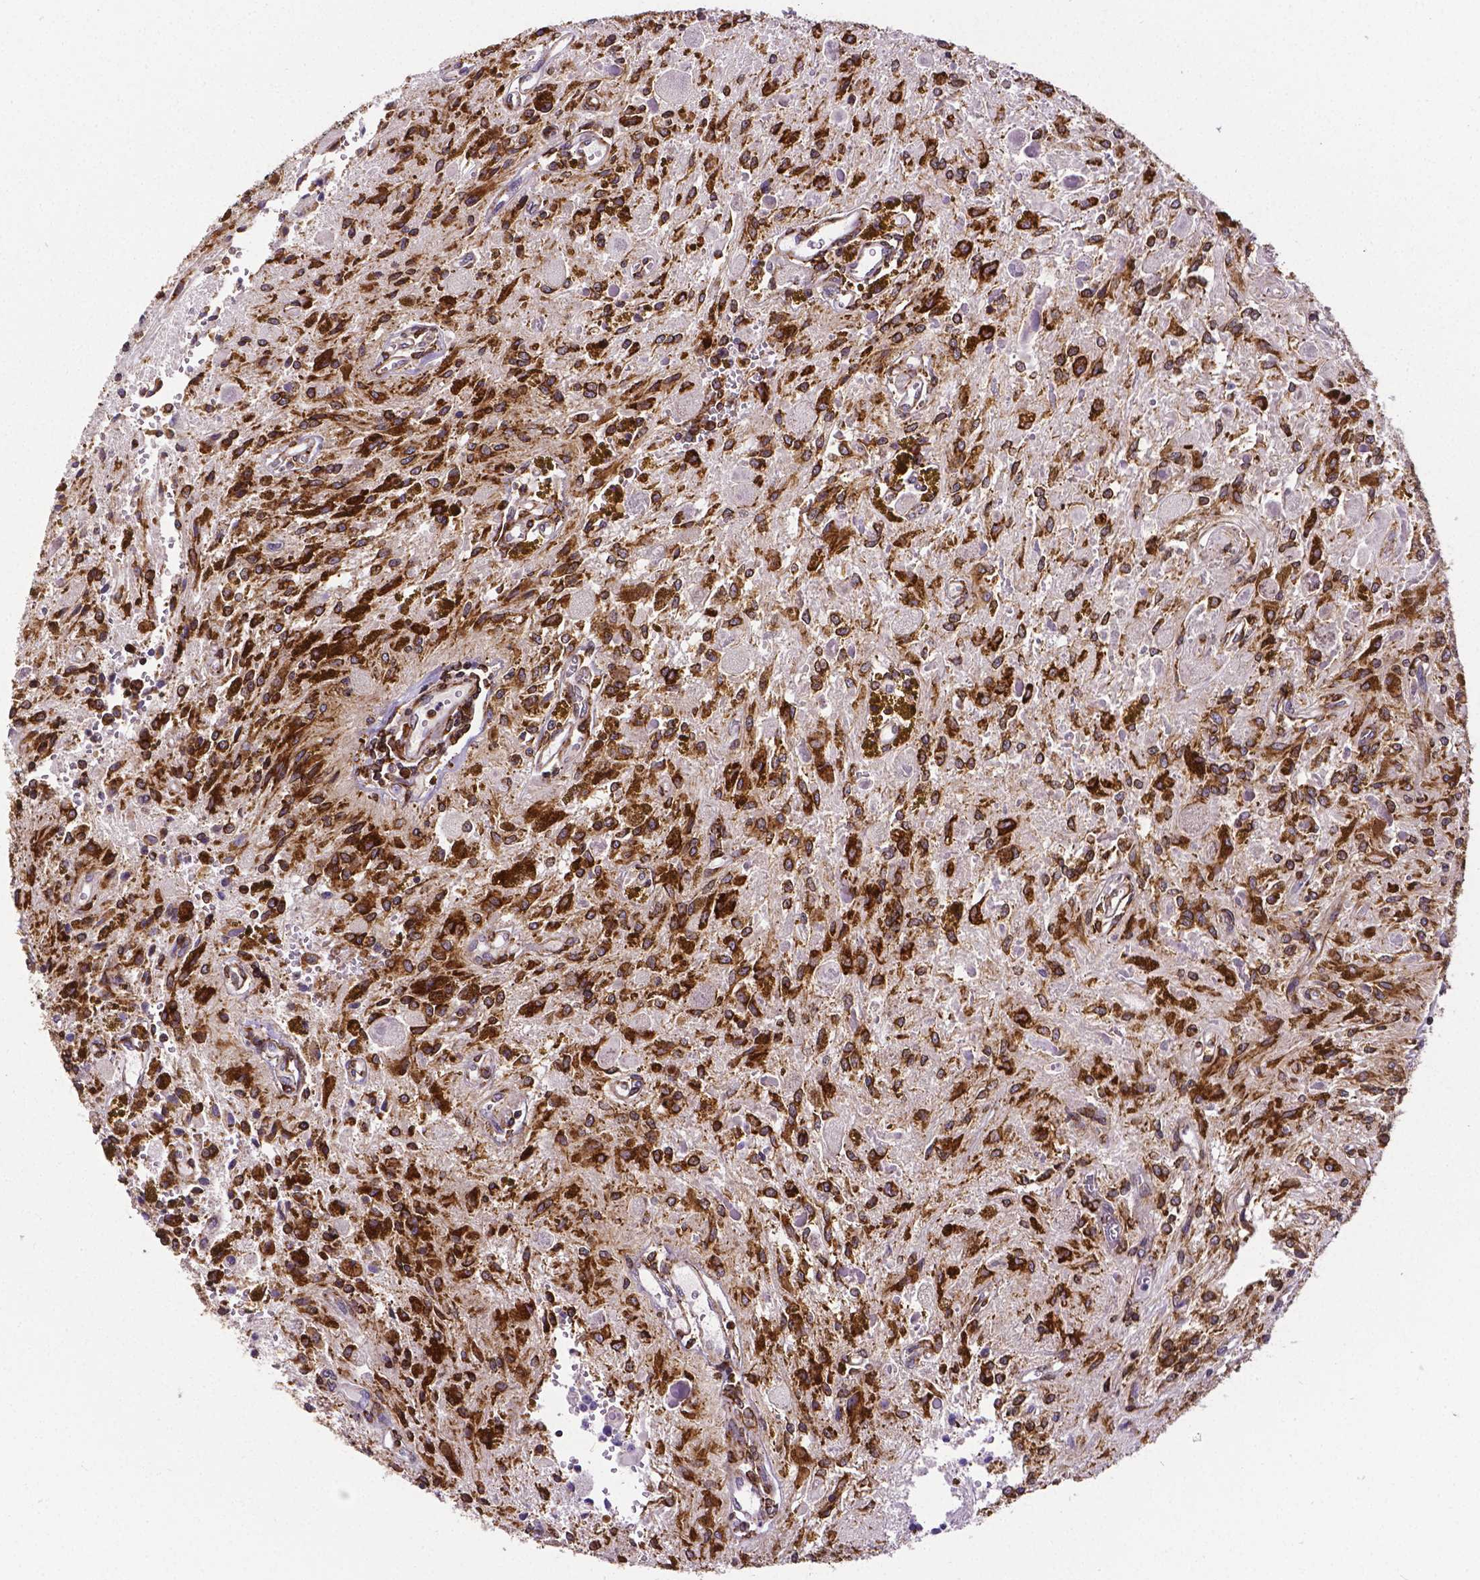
{"staining": {"intensity": "strong", "quantity": ">75%", "location": "cytoplasmic/membranous"}, "tissue": "glioma", "cell_type": "Tumor cells", "image_type": "cancer", "snomed": [{"axis": "morphology", "description": "Glioma, malignant, Low grade"}, {"axis": "topography", "description": "Cerebellum"}], "caption": "IHC photomicrograph of glioma stained for a protein (brown), which shows high levels of strong cytoplasmic/membranous positivity in approximately >75% of tumor cells.", "gene": "MTDH", "patient": {"sex": "female", "age": 14}}